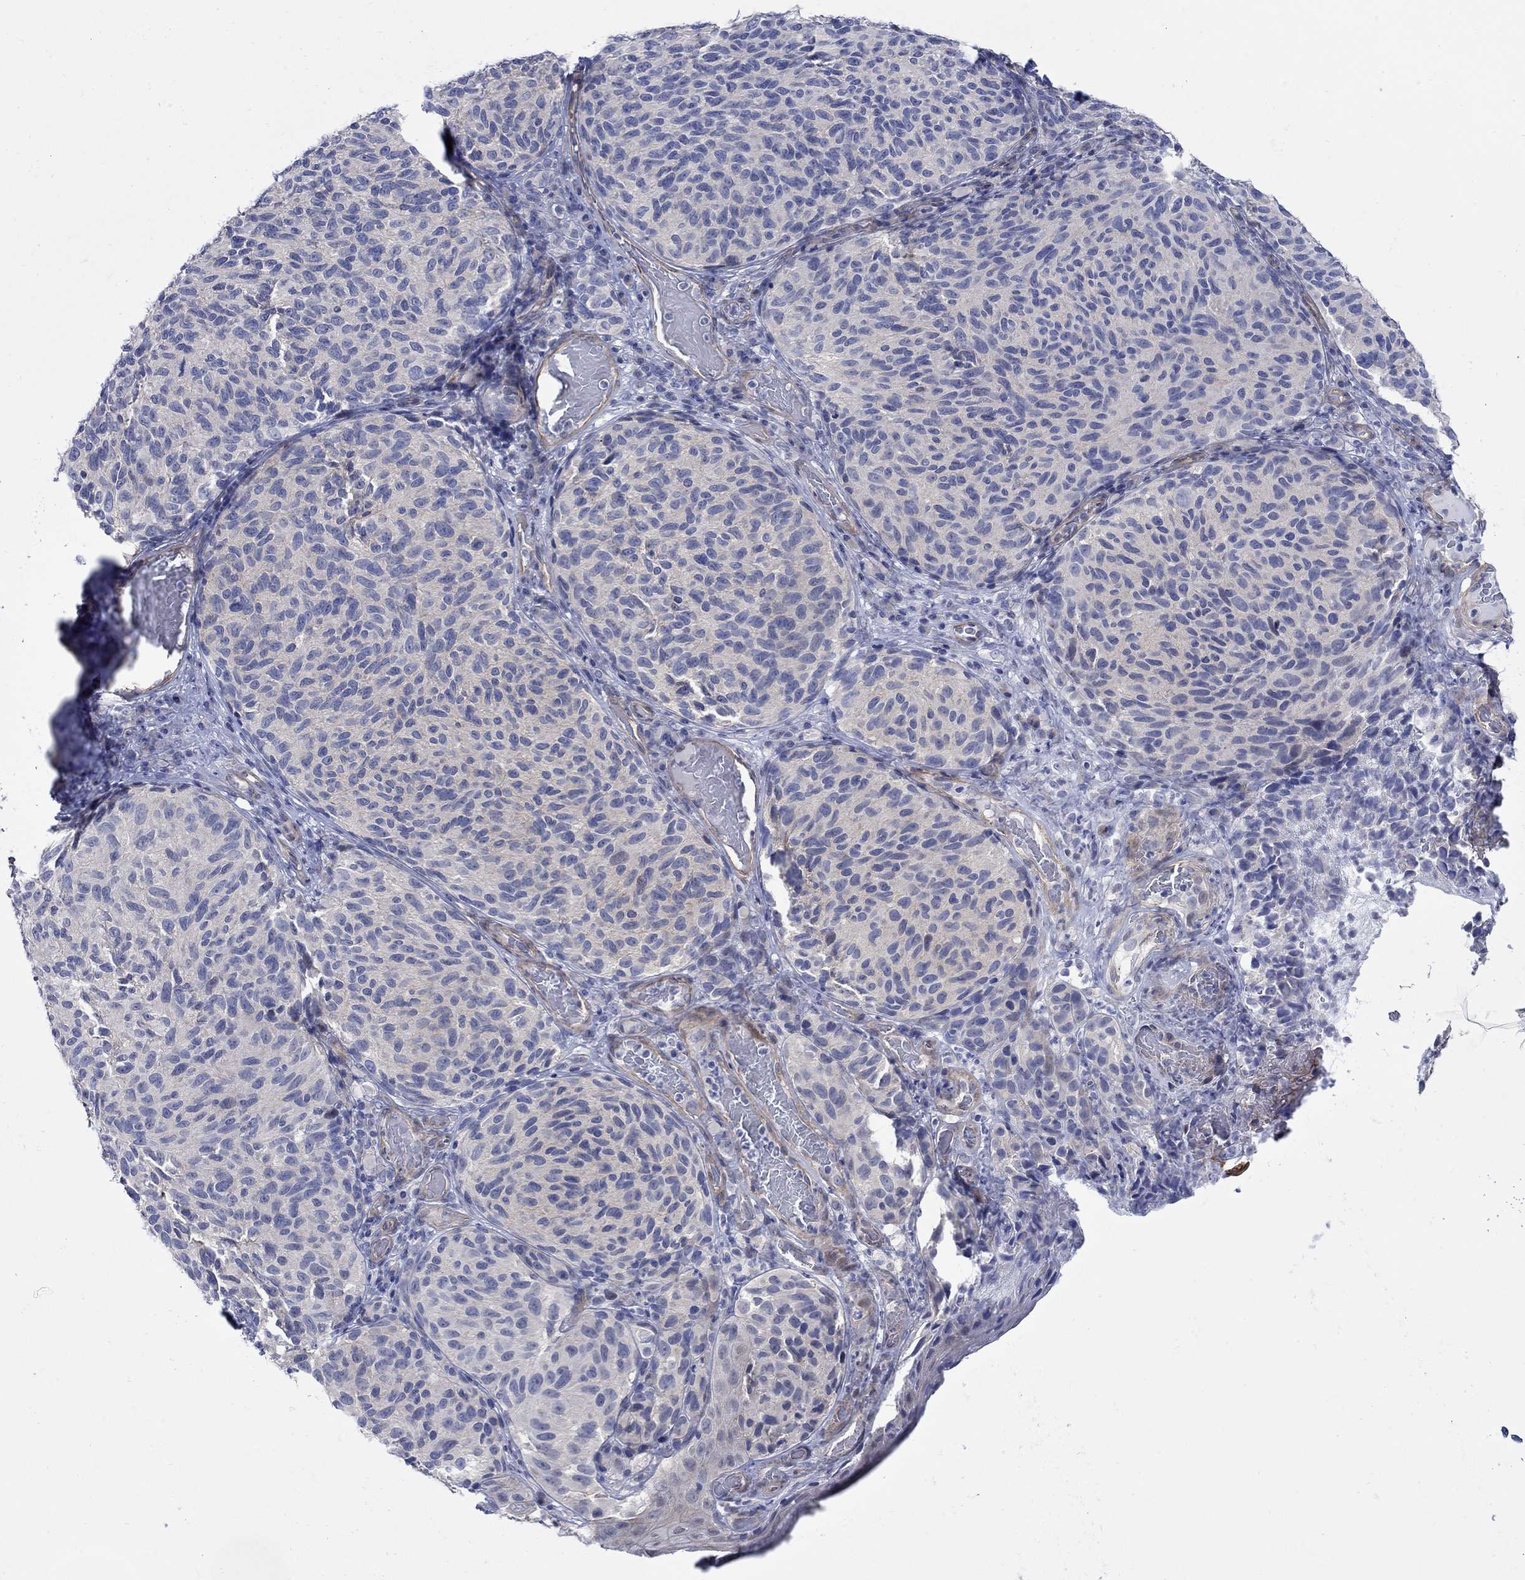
{"staining": {"intensity": "negative", "quantity": "none", "location": "none"}, "tissue": "melanoma", "cell_type": "Tumor cells", "image_type": "cancer", "snomed": [{"axis": "morphology", "description": "Malignant melanoma, NOS"}, {"axis": "topography", "description": "Skin"}], "caption": "An immunohistochemistry (IHC) micrograph of malignant melanoma is shown. There is no staining in tumor cells of malignant melanoma.", "gene": "SCN7A", "patient": {"sex": "female", "age": 73}}